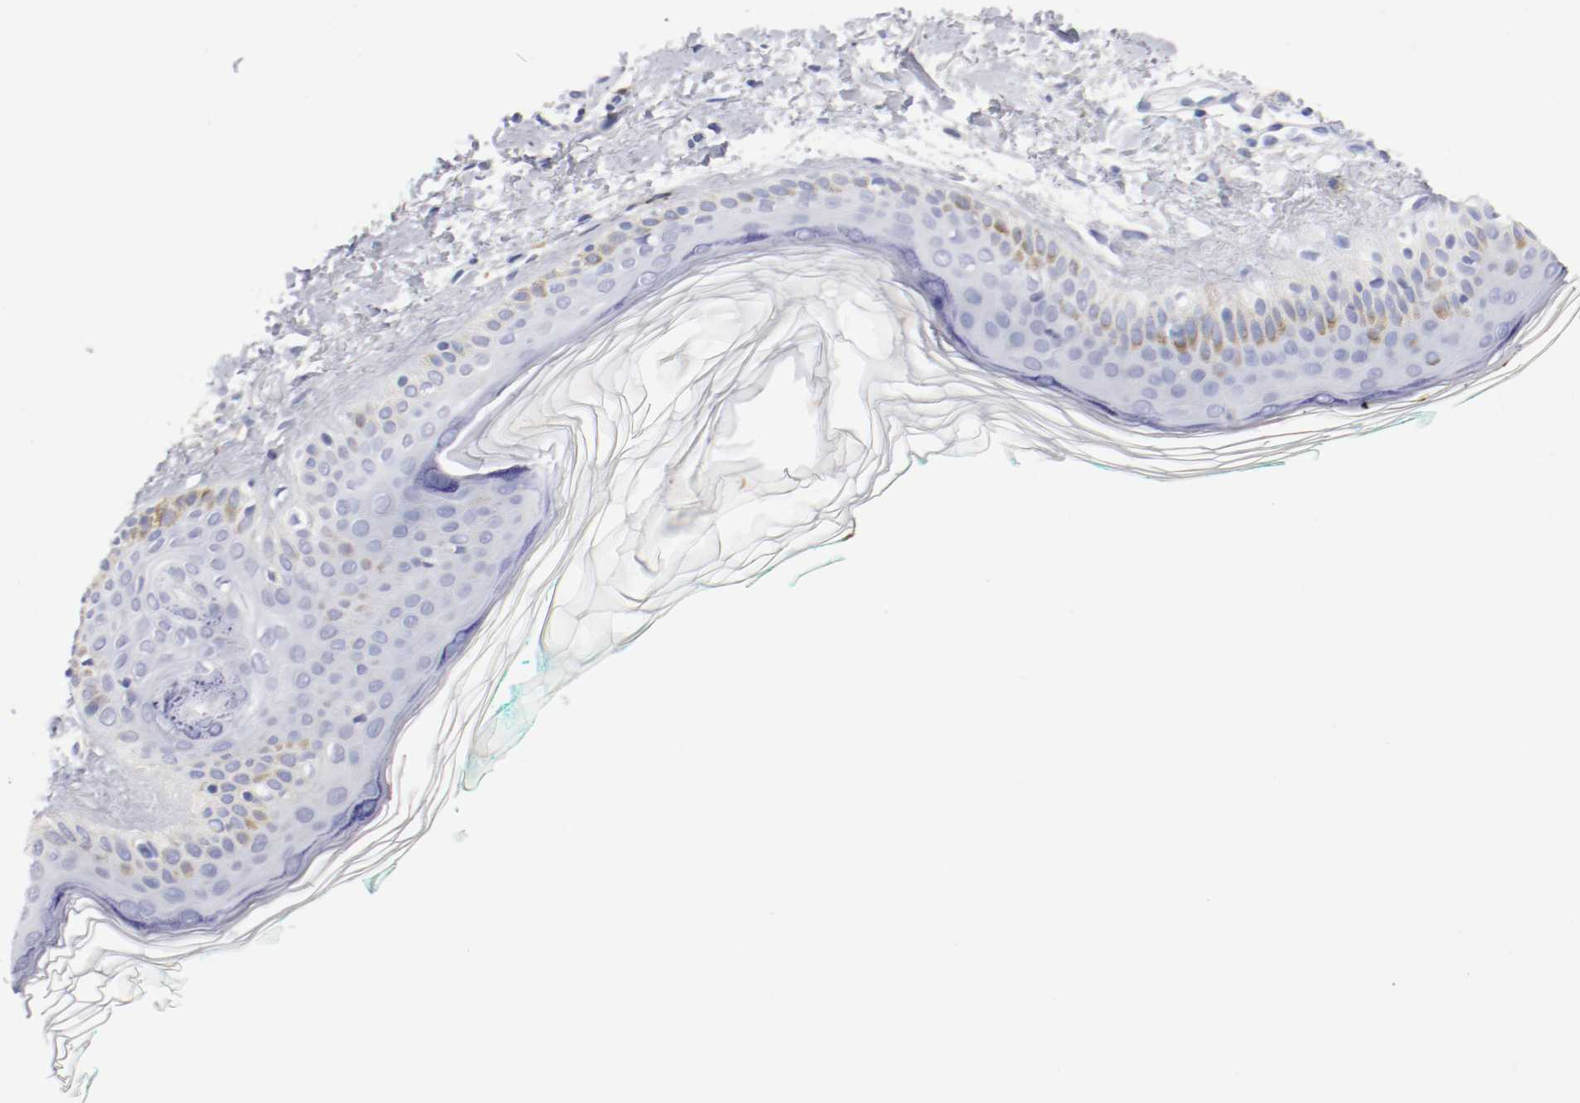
{"staining": {"intensity": "negative", "quantity": "none", "location": "none"}, "tissue": "skin", "cell_type": "Fibroblasts", "image_type": "normal", "snomed": [{"axis": "morphology", "description": "Normal tissue, NOS"}, {"axis": "topography", "description": "Skin"}], "caption": "This is an immunohistochemistry image of unremarkable skin. There is no positivity in fibroblasts.", "gene": "ITGAX", "patient": {"sex": "male", "age": 71}}